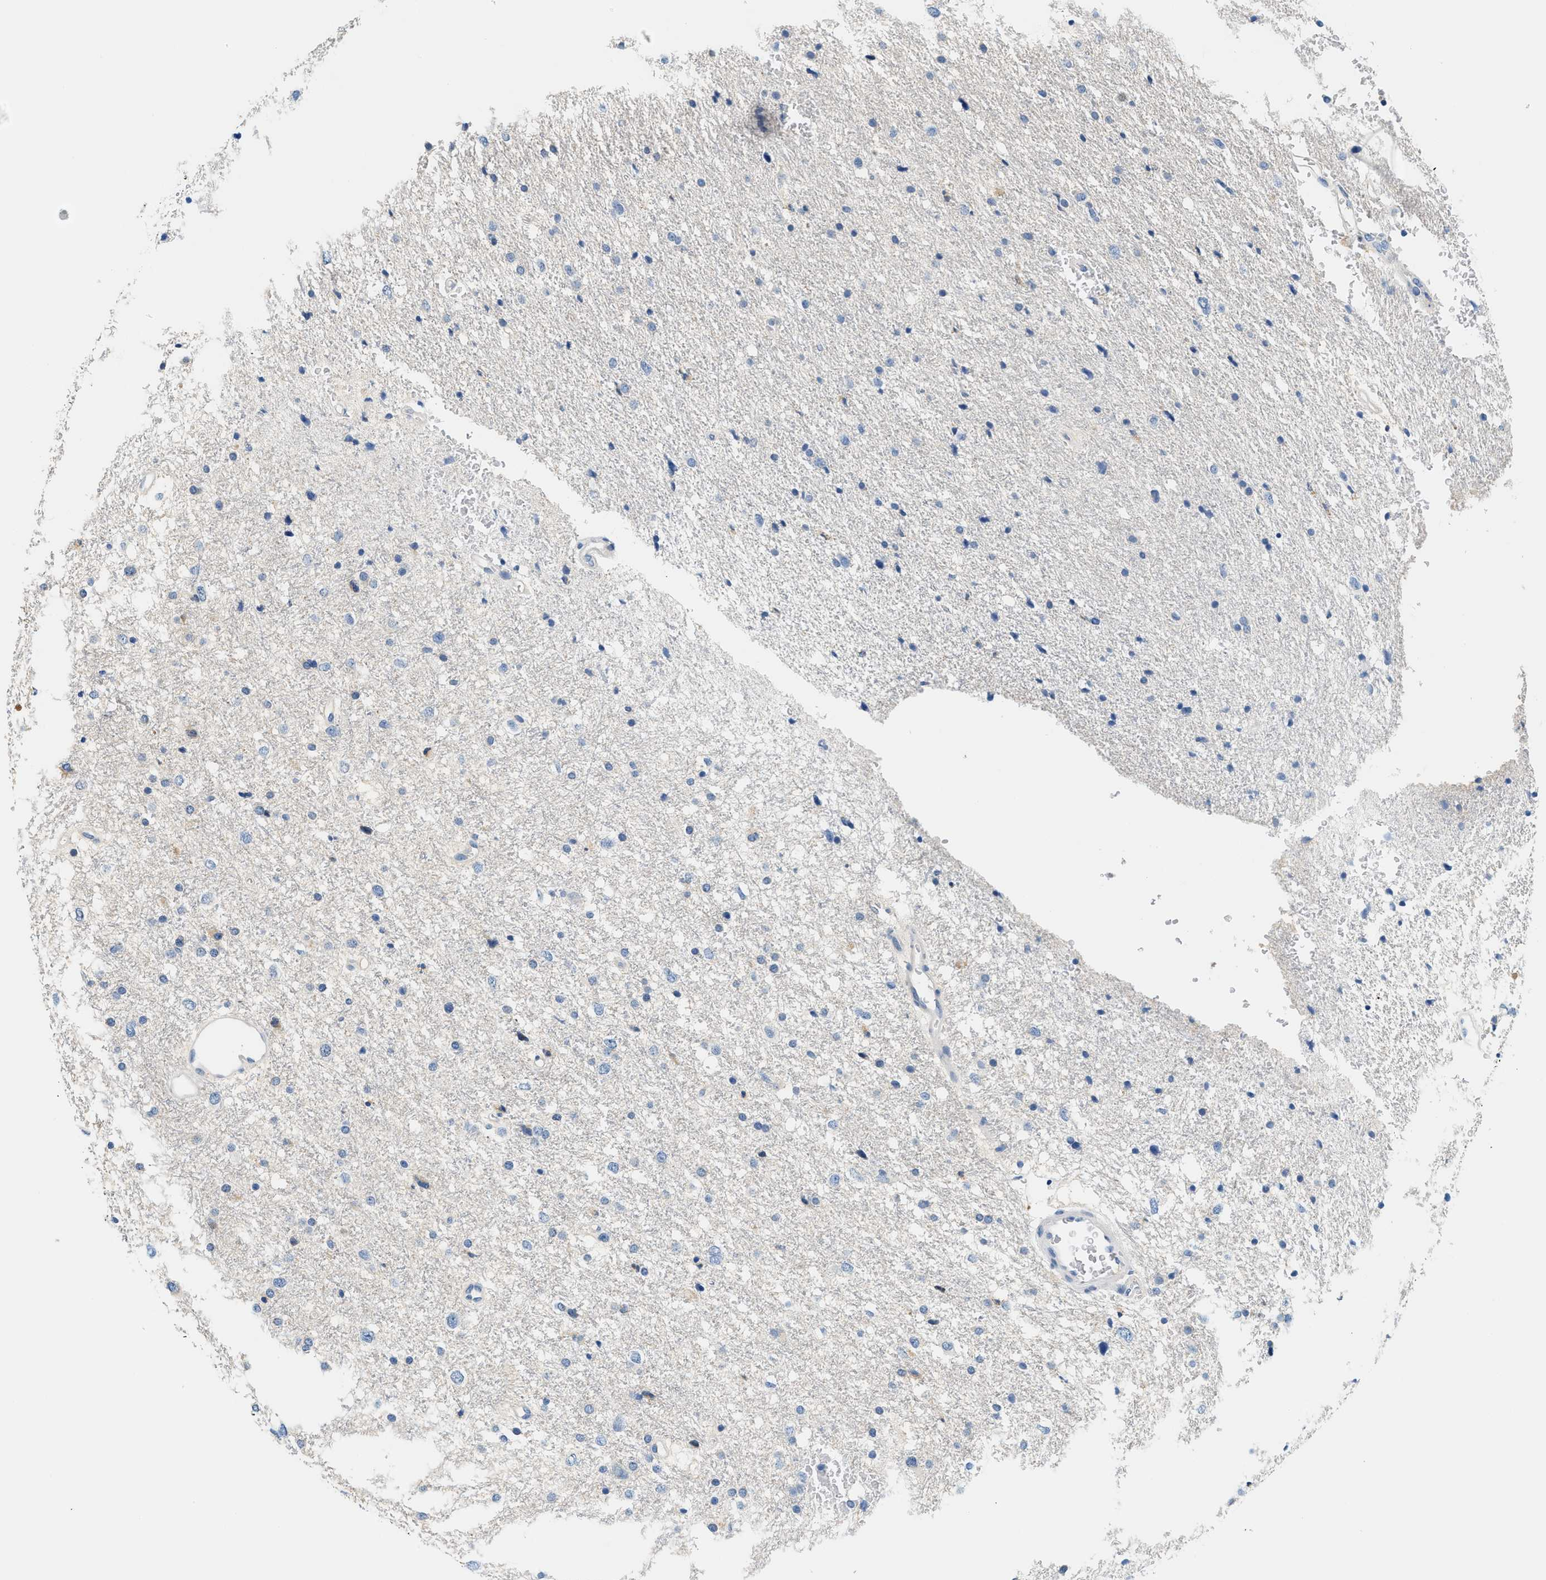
{"staining": {"intensity": "negative", "quantity": "none", "location": "none"}, "tissue": "glioma", "cell_type": "Tumor cells", "image_type": "cancer", "snomed": [{"axis": "morphology", "description": "Glioma, malignant, Low grade"}, {"axis": "topography", "description": "Brain"}], "caption": "Immunohistochemistry (IHC) micrograph of neoplastic tissue: human glioma stained with DAB (3,3'-diaminobenzidine) demonstrates no significant protein staining in tumor cells.", "gene": "SLC35E1", "patient": {"sex": "female", "age": 37}}